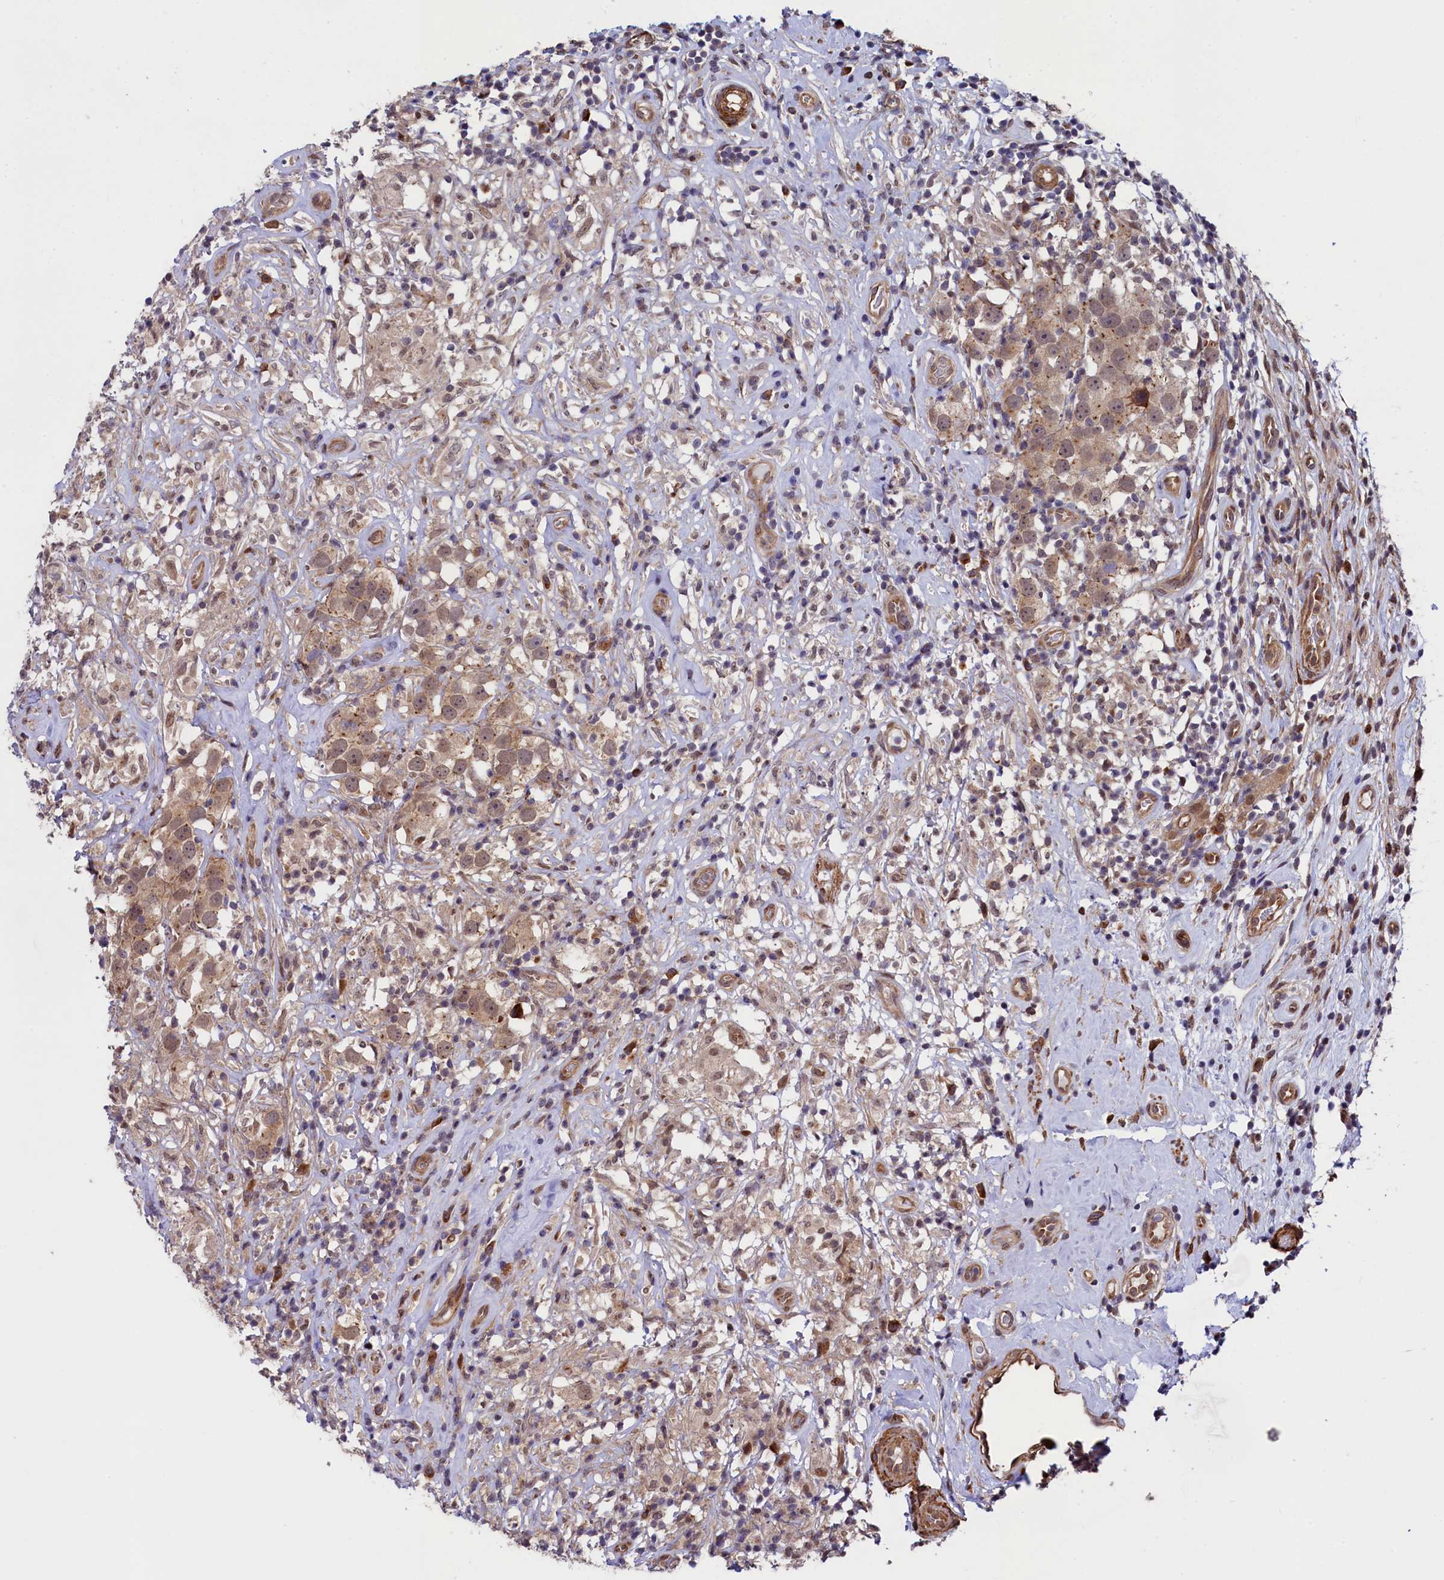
{"staining": {"intensity": "weak", "quantity": ">75%", "location": "cytoplasmic/membranous,nuclear"}, "tissue": "testis cancer", "cell_type": "Tumor cells", "image_type": "cancer", "snomed": [{"axis": "morphology", "description": "Seminoma, NOS"}, {"axis": "topography", "description": "Testis"}], "caption": "About >75% of tumor cells in seminoma (testis) demonstrate weak cytoplasmic/membranous and nuclear protein staining as visualized by brown immunohistochemical staining.", "gene": "LEO1", "patient": {"sex": "male", "age": 49}}